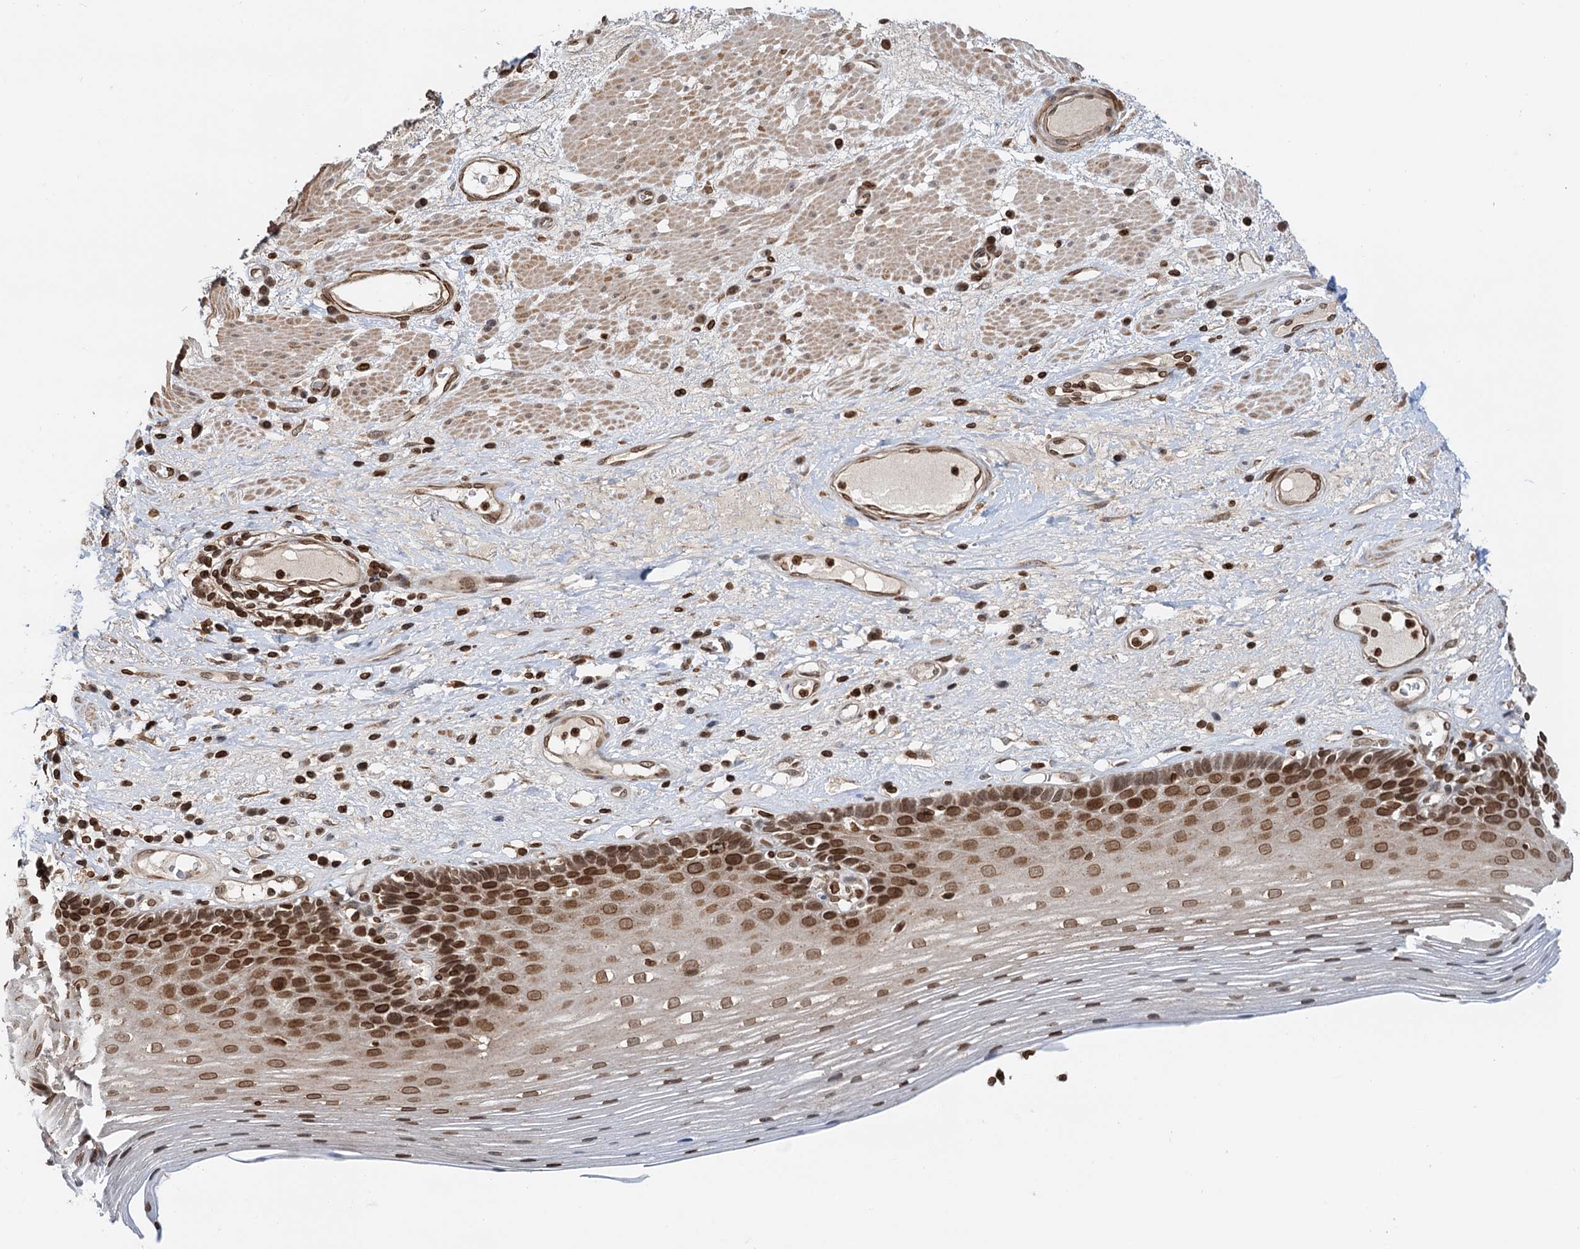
{"staining": {"intensity": "strong", "quantity": ">75%", "location": "nuclear"}, "tissue": "esophagus", "cell_type": "Squamous epithelial cells", "image_type": "normal", "snomed": [{"axis": "morphology", "description": "Normal tissue, NOS"}, {"axis": "topography", "description": "Esophagus"}], "caption": "Protein staining by immunohistochemistry (IHC) displays strong nuclear staining in about >75% of squamous epithelial cells in normal esophagus.", "gene": "ZC3H13", "patient": {"sex": "male", "age": 62}}